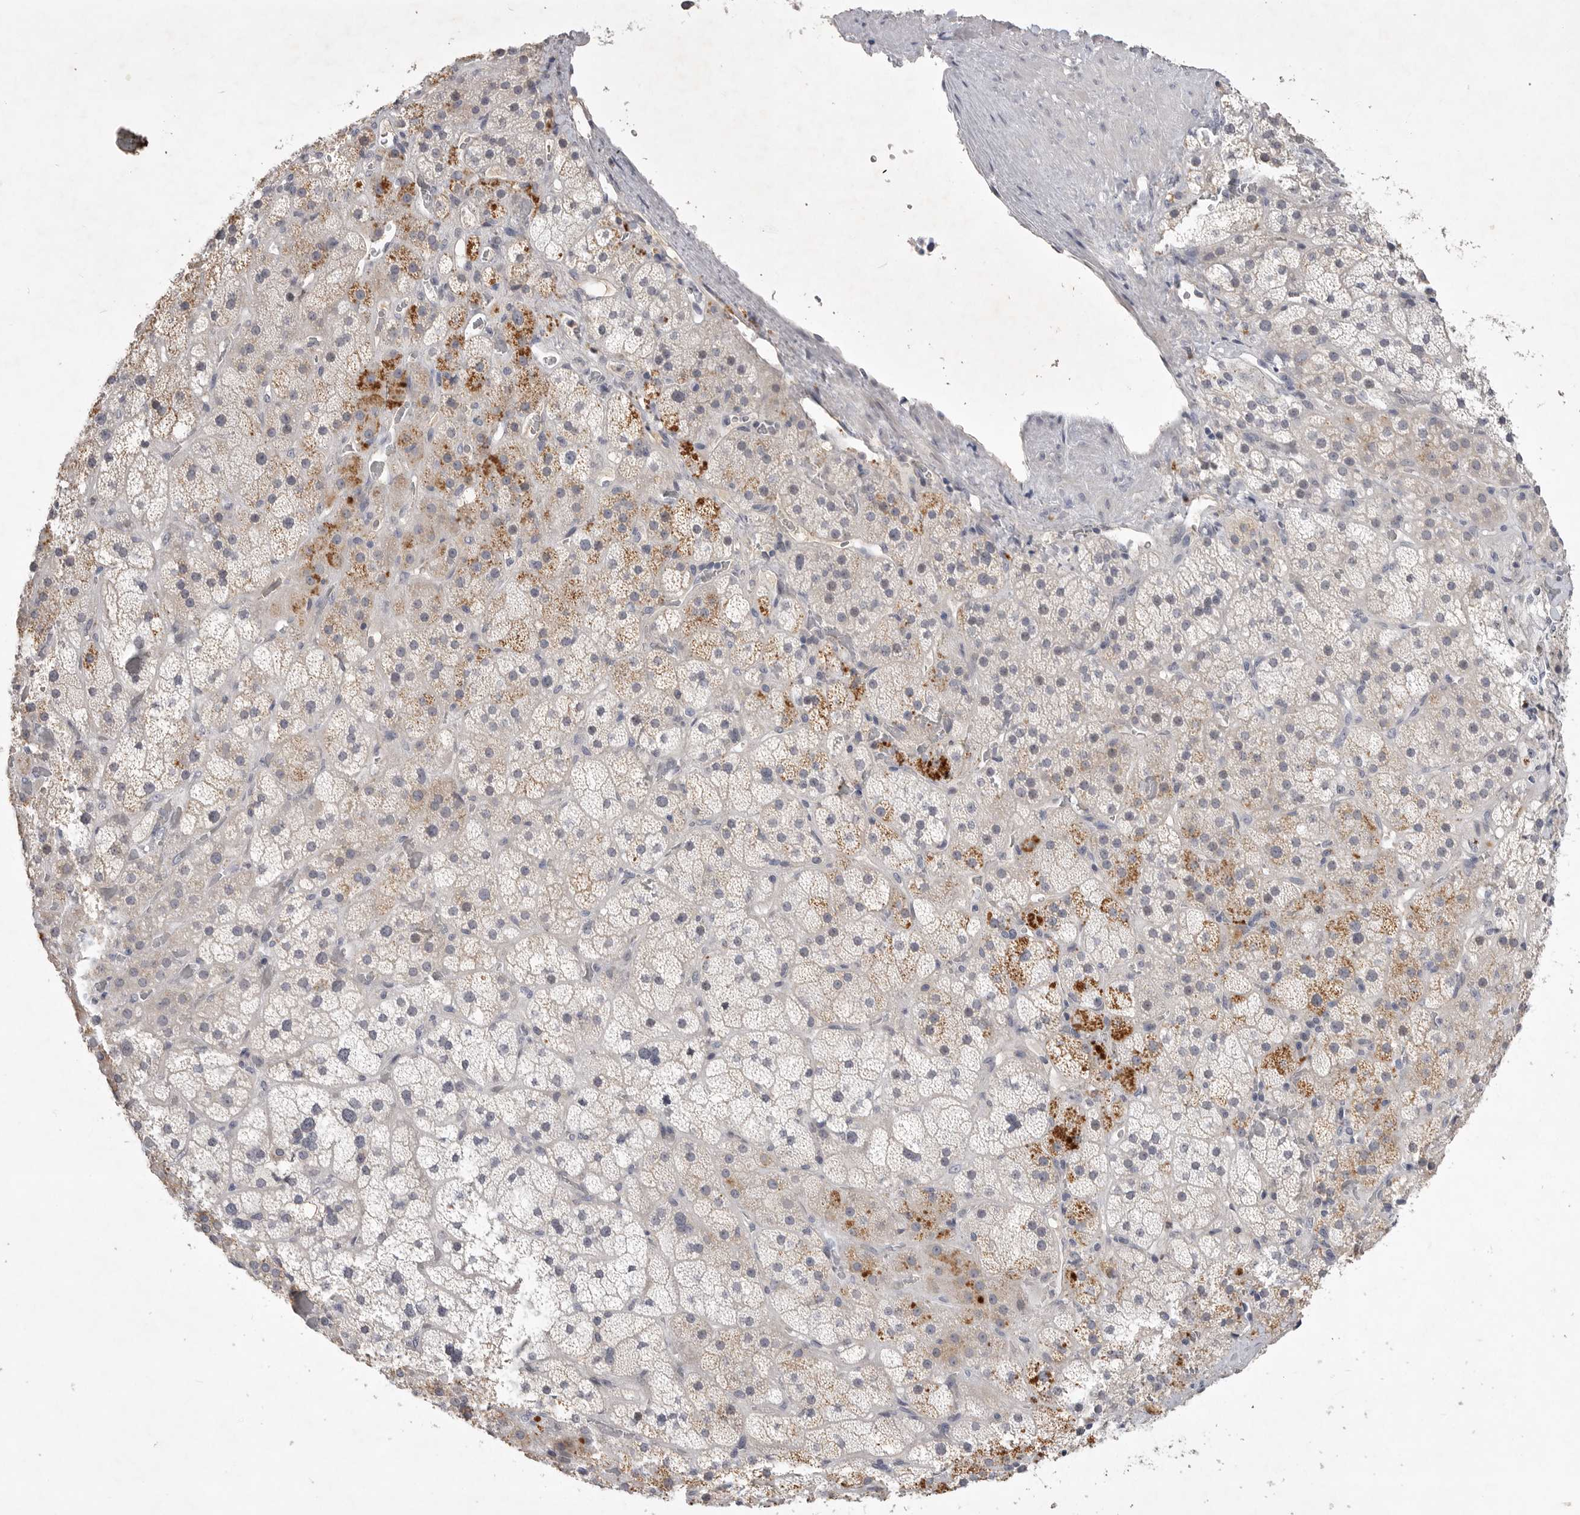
{"staining": {"intensity": "moderate", "quantity": "<25%", "location": "cytoplasmic/membranous"}, "tissue": "adrenal gland", "cell_type": "Glandular cells", "image_type": "normal", "snomed": [{"axis": "morphology", "description": "Normal tissue, NOS"}, {"axis": "topography", "description": "Adrenal gland"}], "caption": "Immunohistochemistry (IHC) (DAB (3,3'-diaminobenzidine)) staining of unremarkable adrenal gland displays moderate cytoplasmic/membranous protein positivity in approximately <25% of glandular cells.", "gene": "ITGAD", "patient": {"sex": "male", "age": 57}}